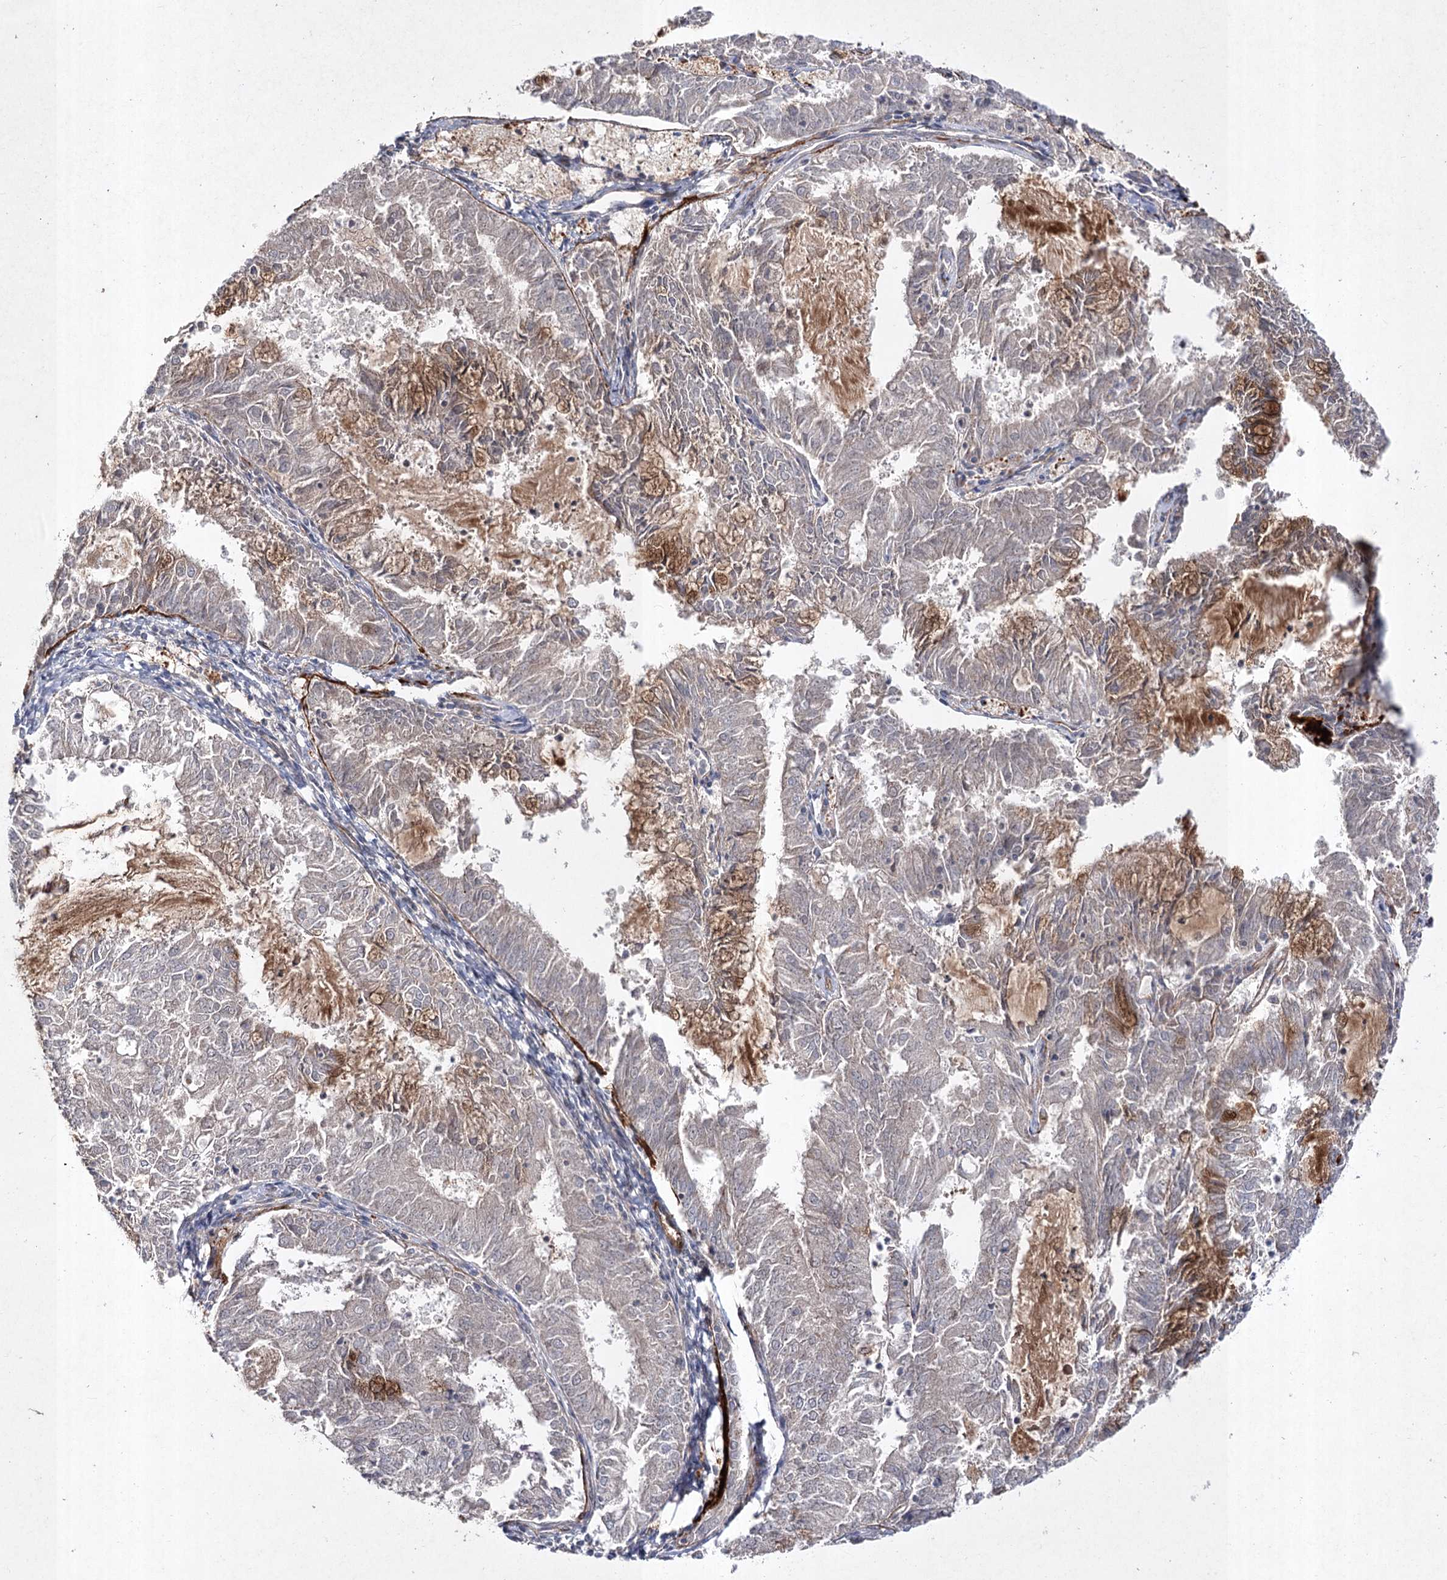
{"staining": {"intensity": "moderate", "quantity": "<25%", "location": "cytoplasmic/membranous"}, "tissue": "endometrial cancer", "cell_type": "Tumor cells", "image_type": "cancer", "snomed": [{"axis": "morphology", "description": "Adenocarcinoma, NOS"}, {"axis": "topography", "description": "Endometrium"}], "caption": "Protein analysis of adenocarcinoma (endometrial) tissue demonstrates moderate cytoplasmic/membranous expression in about <25% of tumor cells.", "gene": "FANCL", "patient": {"sex": "female", "age": 57}}